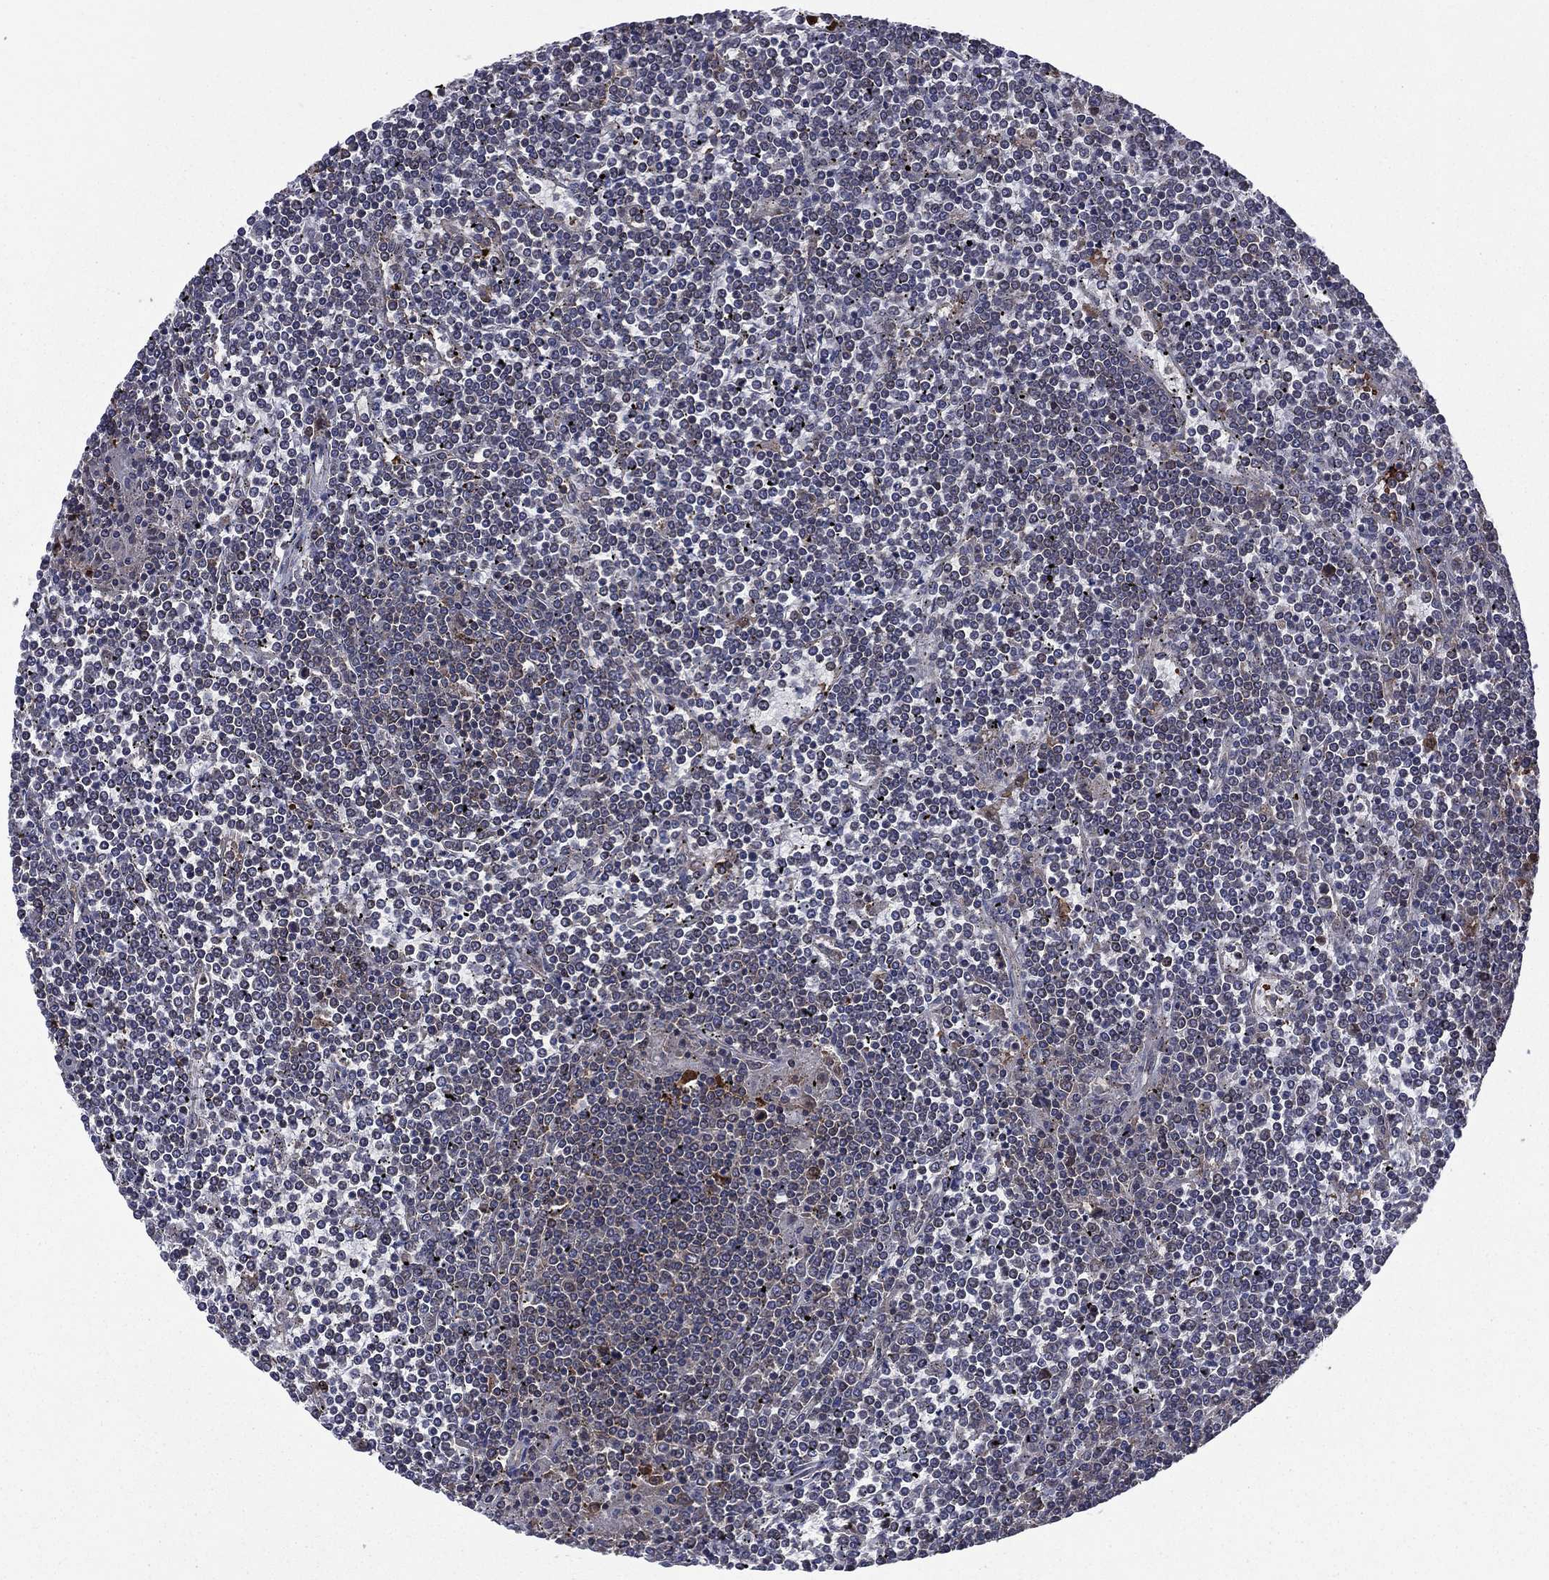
{"staining": {"intensity": "negative", "quantity": "none", "location": "none"}, "tissue": "lymphoma", "cell_type": "Tumor cells", "image_type": "cancer", "snomed": [{"axis": "morphology", "description": "Malignant lymphoma, non-Hodgkin's type, Low grade"}, {"axis": "topography", "description": "Spleen"}], "caption": "Tumor cells show no significant expression in lymphoma.", "gene": "C2orf76", "patient": {"sex": "female", "age": 19}}